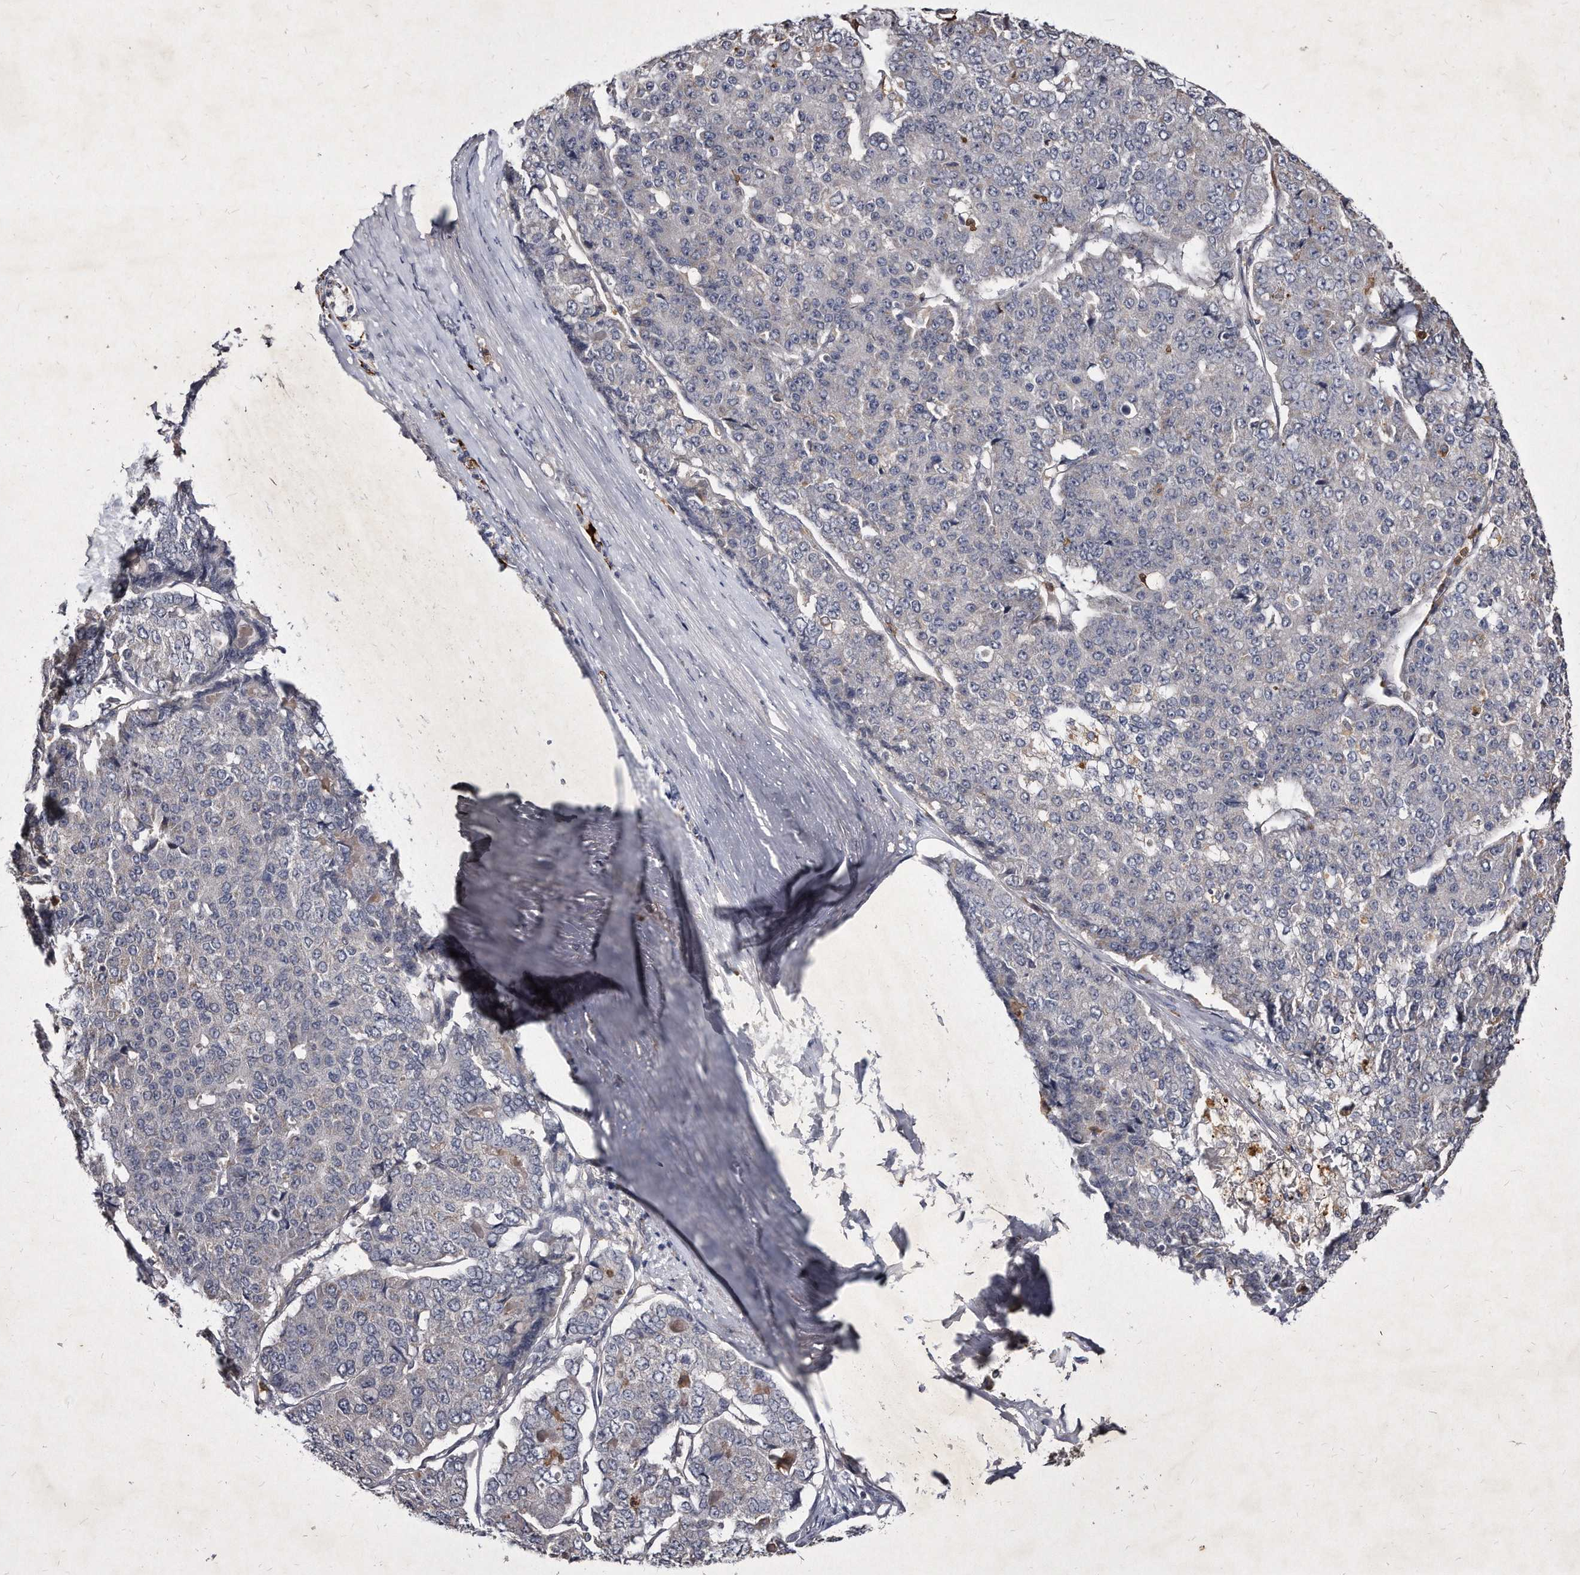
{"staining": {"intensity": "negative", "quantity": "none", "location": "none"}, "tissue": "pancreatic cancer", "cell_type": "Tumor cells", "image_type": "cancer", "snomed": [{"axis": "morphology", "description": "Adenocarcinoma, NOS"}, {"axis": "topography", "description": "Pancreas"}], "caption": "This is an IHC photomicrograph of human pancreatic cancer. There is no expression in tumor cells.", "gene": "KLHDC3", "patient": {"sex": "male", "age": 50}}